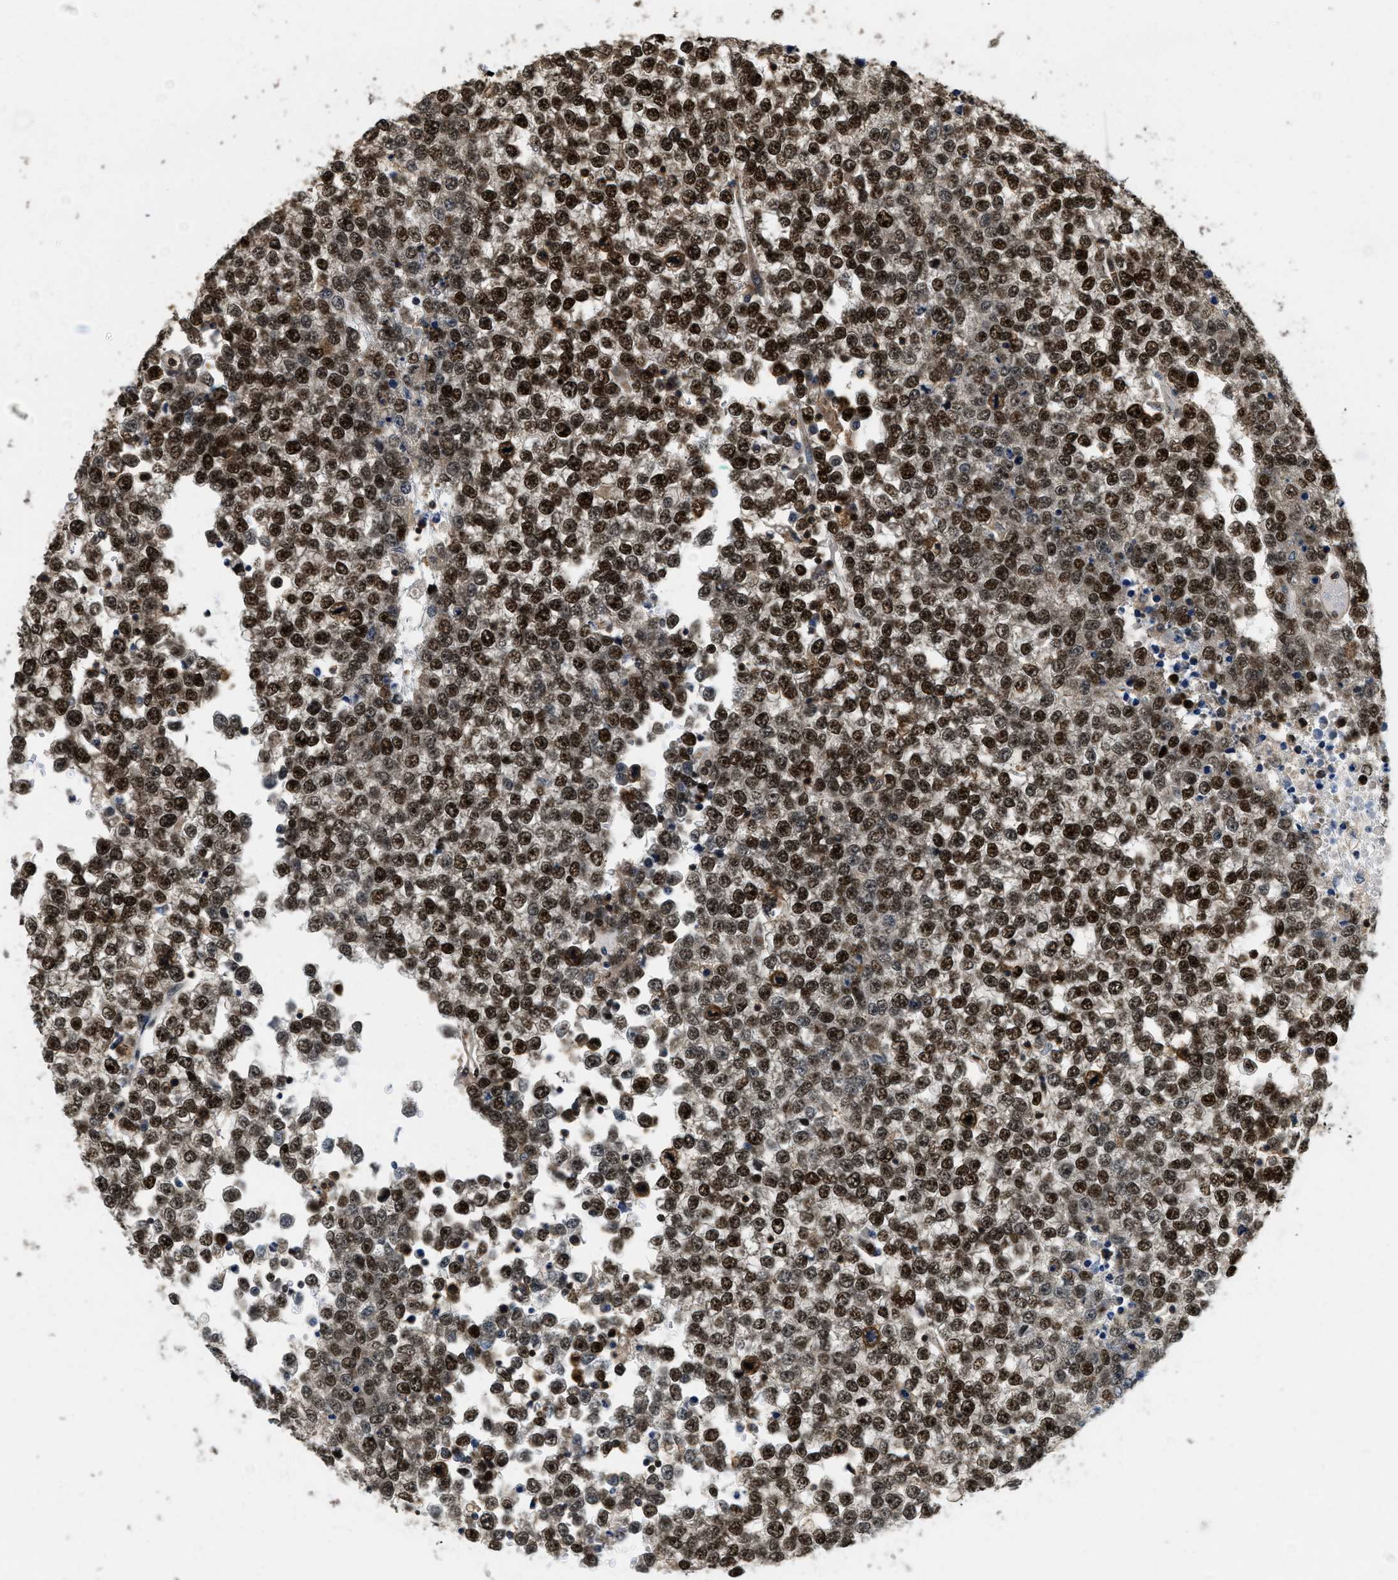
{"staining": {"intensity": "strong", "quantity": ">75%", "location": "cytoplasmic/membranous,nuclear"}, "tissue": "testis cancer", "cell_type": "Tumor cells", "image_type": "cancer", "snomed": [{"axis": "morphology", "description": "Seminoma, NOS"}, {"axis": "topography", "description": "Testis"}], "caption": "High-magnification brightfield microscopy of testis cancer stained with DAB (3,3'-diaminobenzidine) (brown) and counterstained with hematoxylin (blue). tumor cells exhibit strong cytoplasmic/membranous and nuclear expression is present in approximately>75% of cells.", "gene": "ATF7IP", "patient": {"sex": "male", "age": 65}}